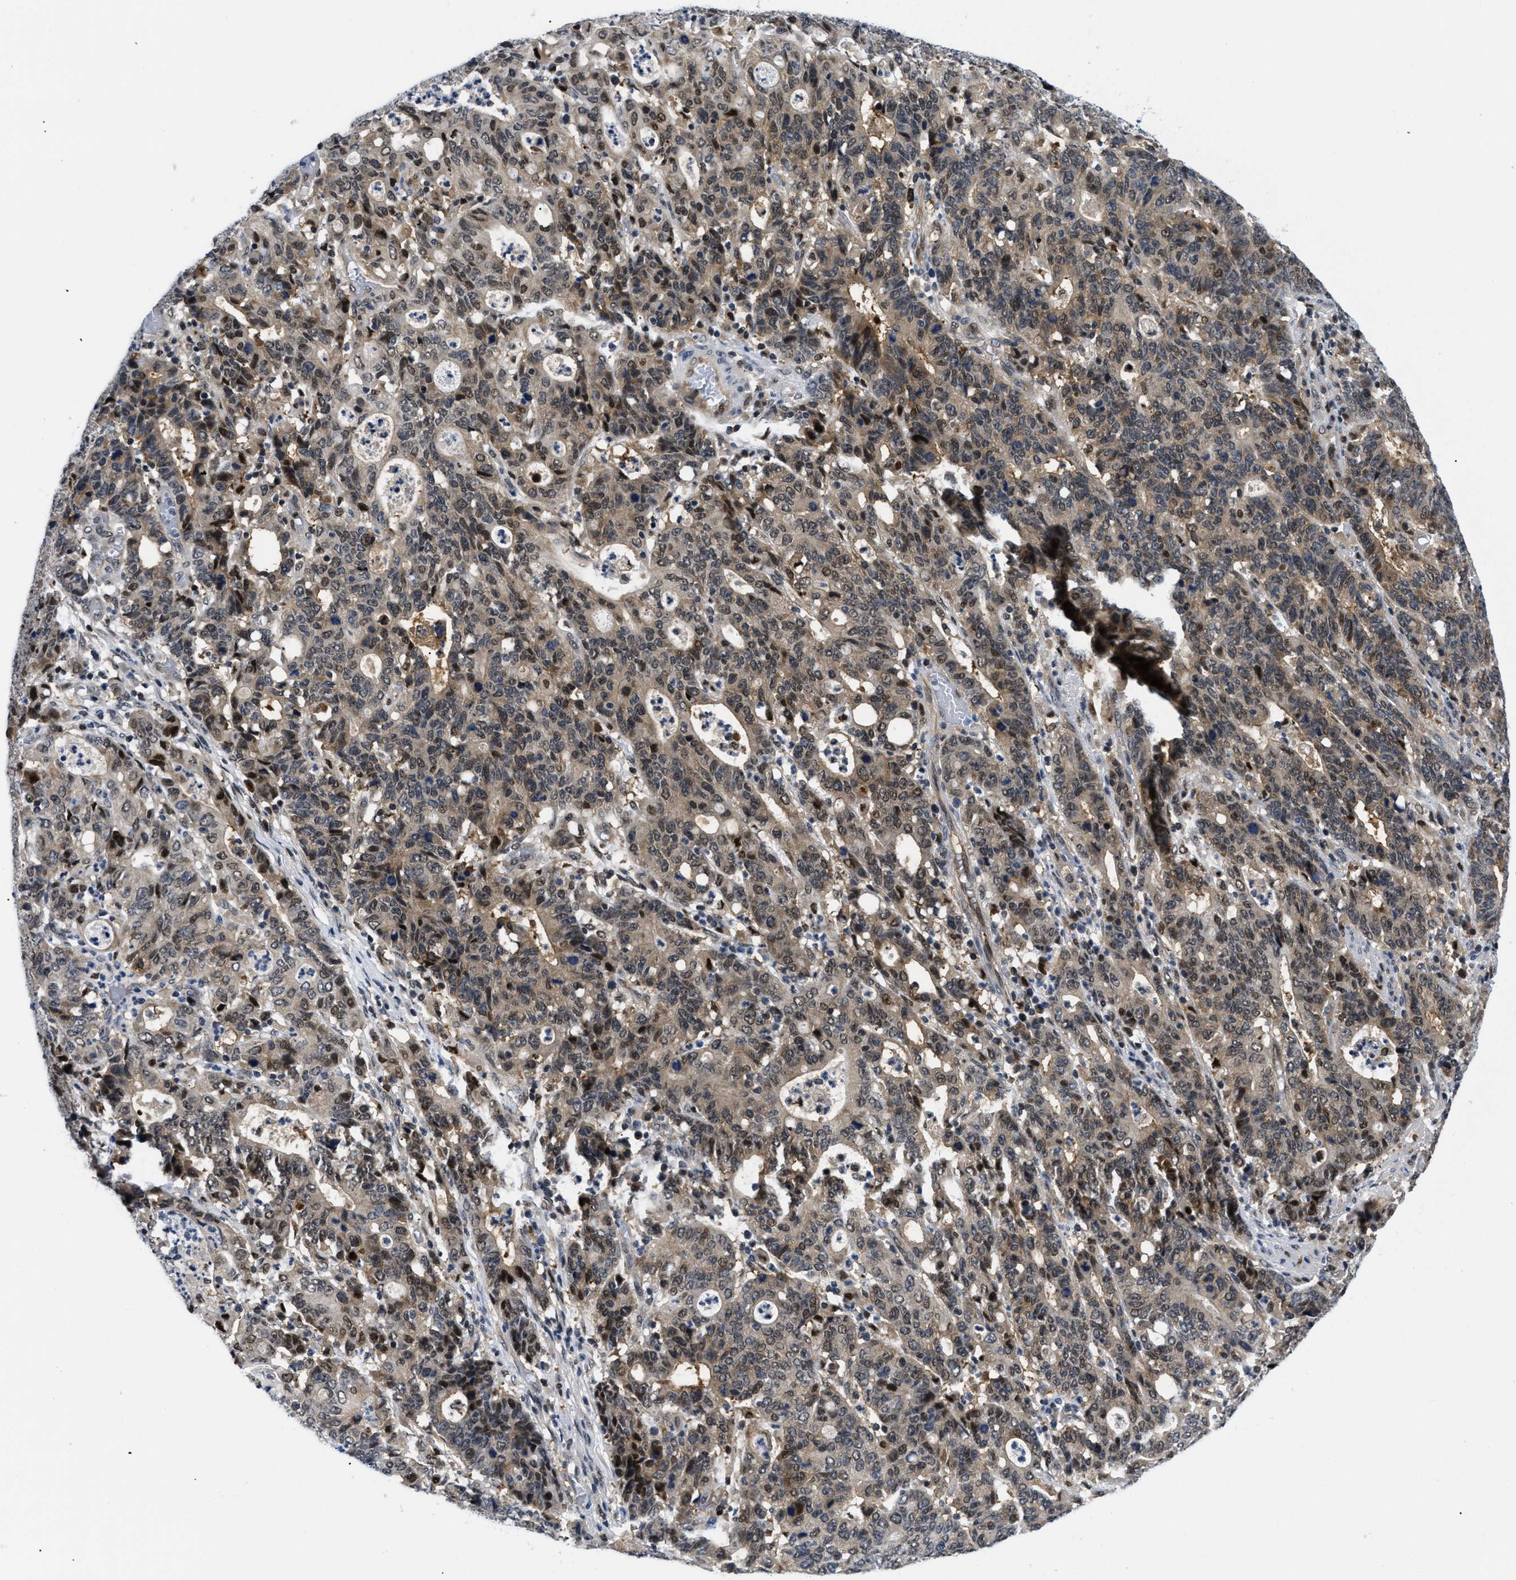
{"staining": {"intensity": "moderate", "quantity": ">75%", "location": "cytoplasmic/membranous,nuclear"}, "tissue": "stomach cancer", "cell_type": "Tumor cells", "image_type": "cancer", "snomed": [{"axis": "morphology", "description": "Adenocarcinoma, NOS"}, {"axis": "topography", "description": "Stomach, upper"}], "caption": "This is an image of immunohistochemistry staining of stomach cancer (adenocarcinoma), which shows moderate positivity in the cytoplasmic/membranous and nuclear of tumor cells.", "gene": "SLC29A2", "patient": {"sex": "male", "age": 69}}